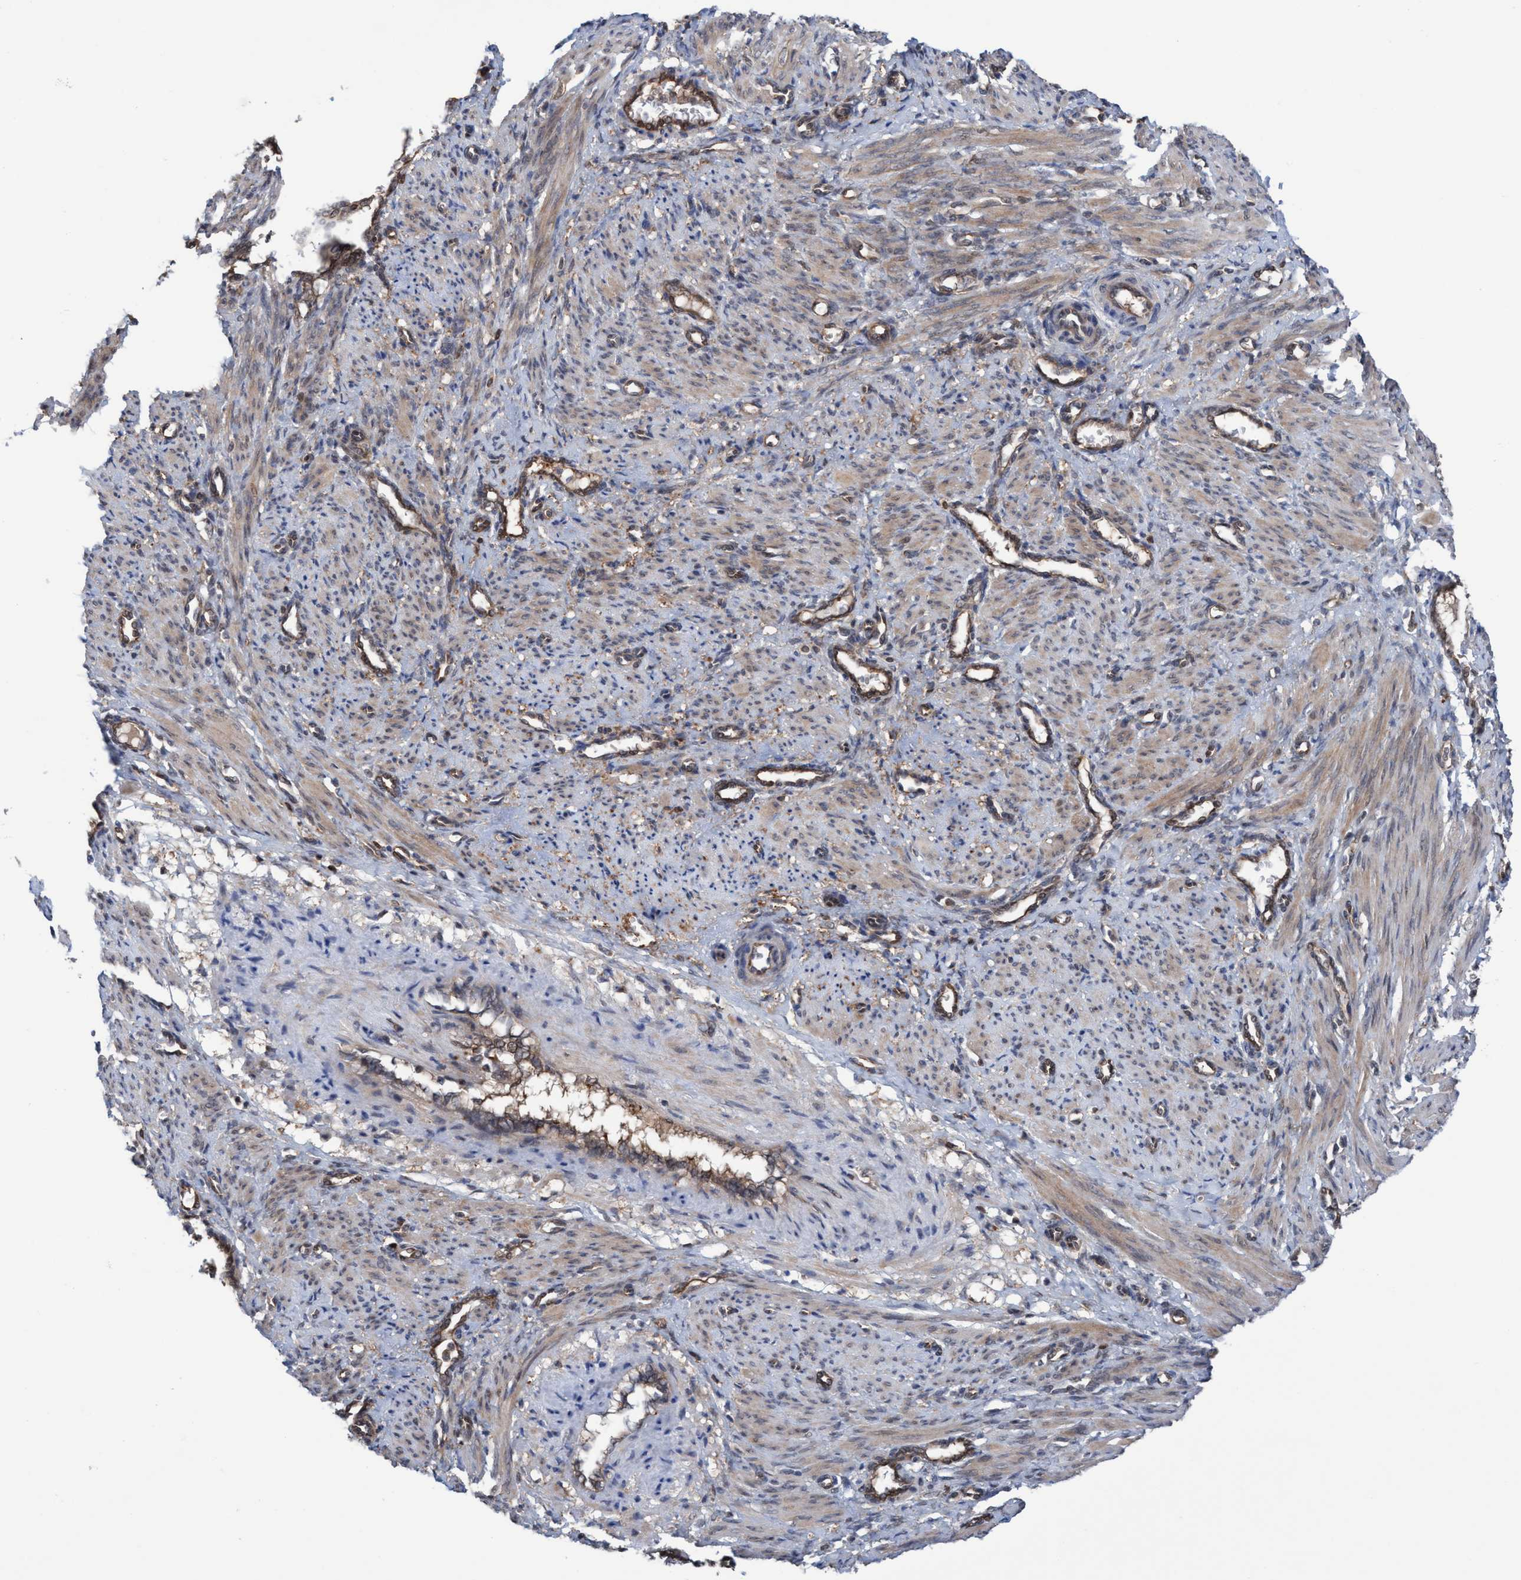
{"staining": {"intensity": "weak", "quantity": ">75%", "location": "cytoplasmic/membranous"}, "tissue": "smooth muscle", "cell_type": "Smooth muscle cells", "image_type": "normal", "snomed": [{"axis": "morphology", "description": "Normal tissue, NOS"}, {"axis": "topography", "description": "Endometrium"}], "caption": "Brown immunohistochemical staining in unremarkable human smooth muscle reveals weak cytoplasmic/membranous expression in approximately >75% of smooth muscle cells.", "gene": "GLOD4", "patient": {"sex": "female", "age": 33}}